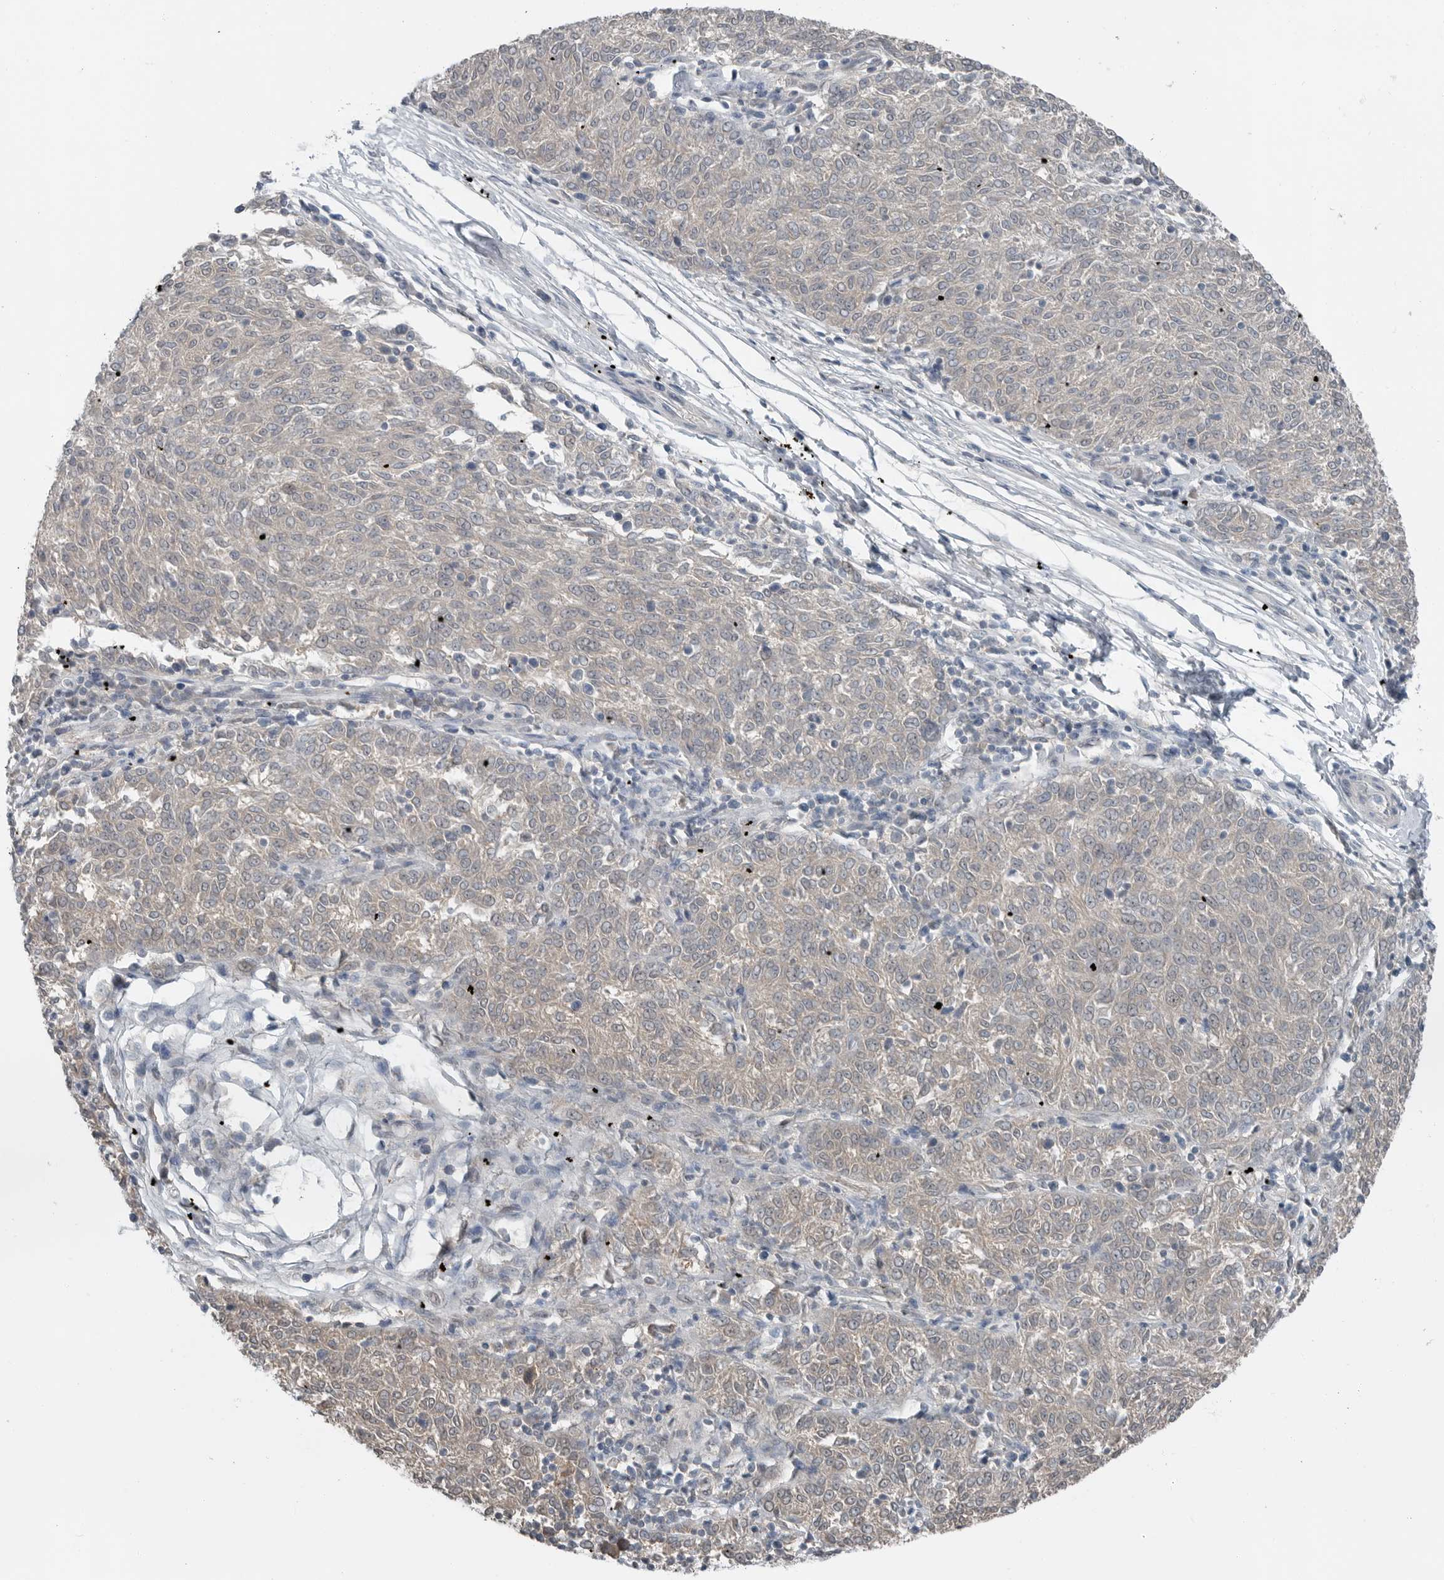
{"staining": {"intensity": "negative", "quantity": "none", "location": "none"}, "tissue": "melanoma", "cell_type": "Tumor cells", "image_type": "cancer", "snomed": [{"axis": "morphology", "description": "Malignant melanoma, NOS"}, {"axis": "topography", "description": "Skin"}], "caption": "Micrograph shows no protein positivity in tumor cells of malignant melanoma tissue.", "gene": "MFAP3L", "patient": {"sex": "female", "age": 72}}